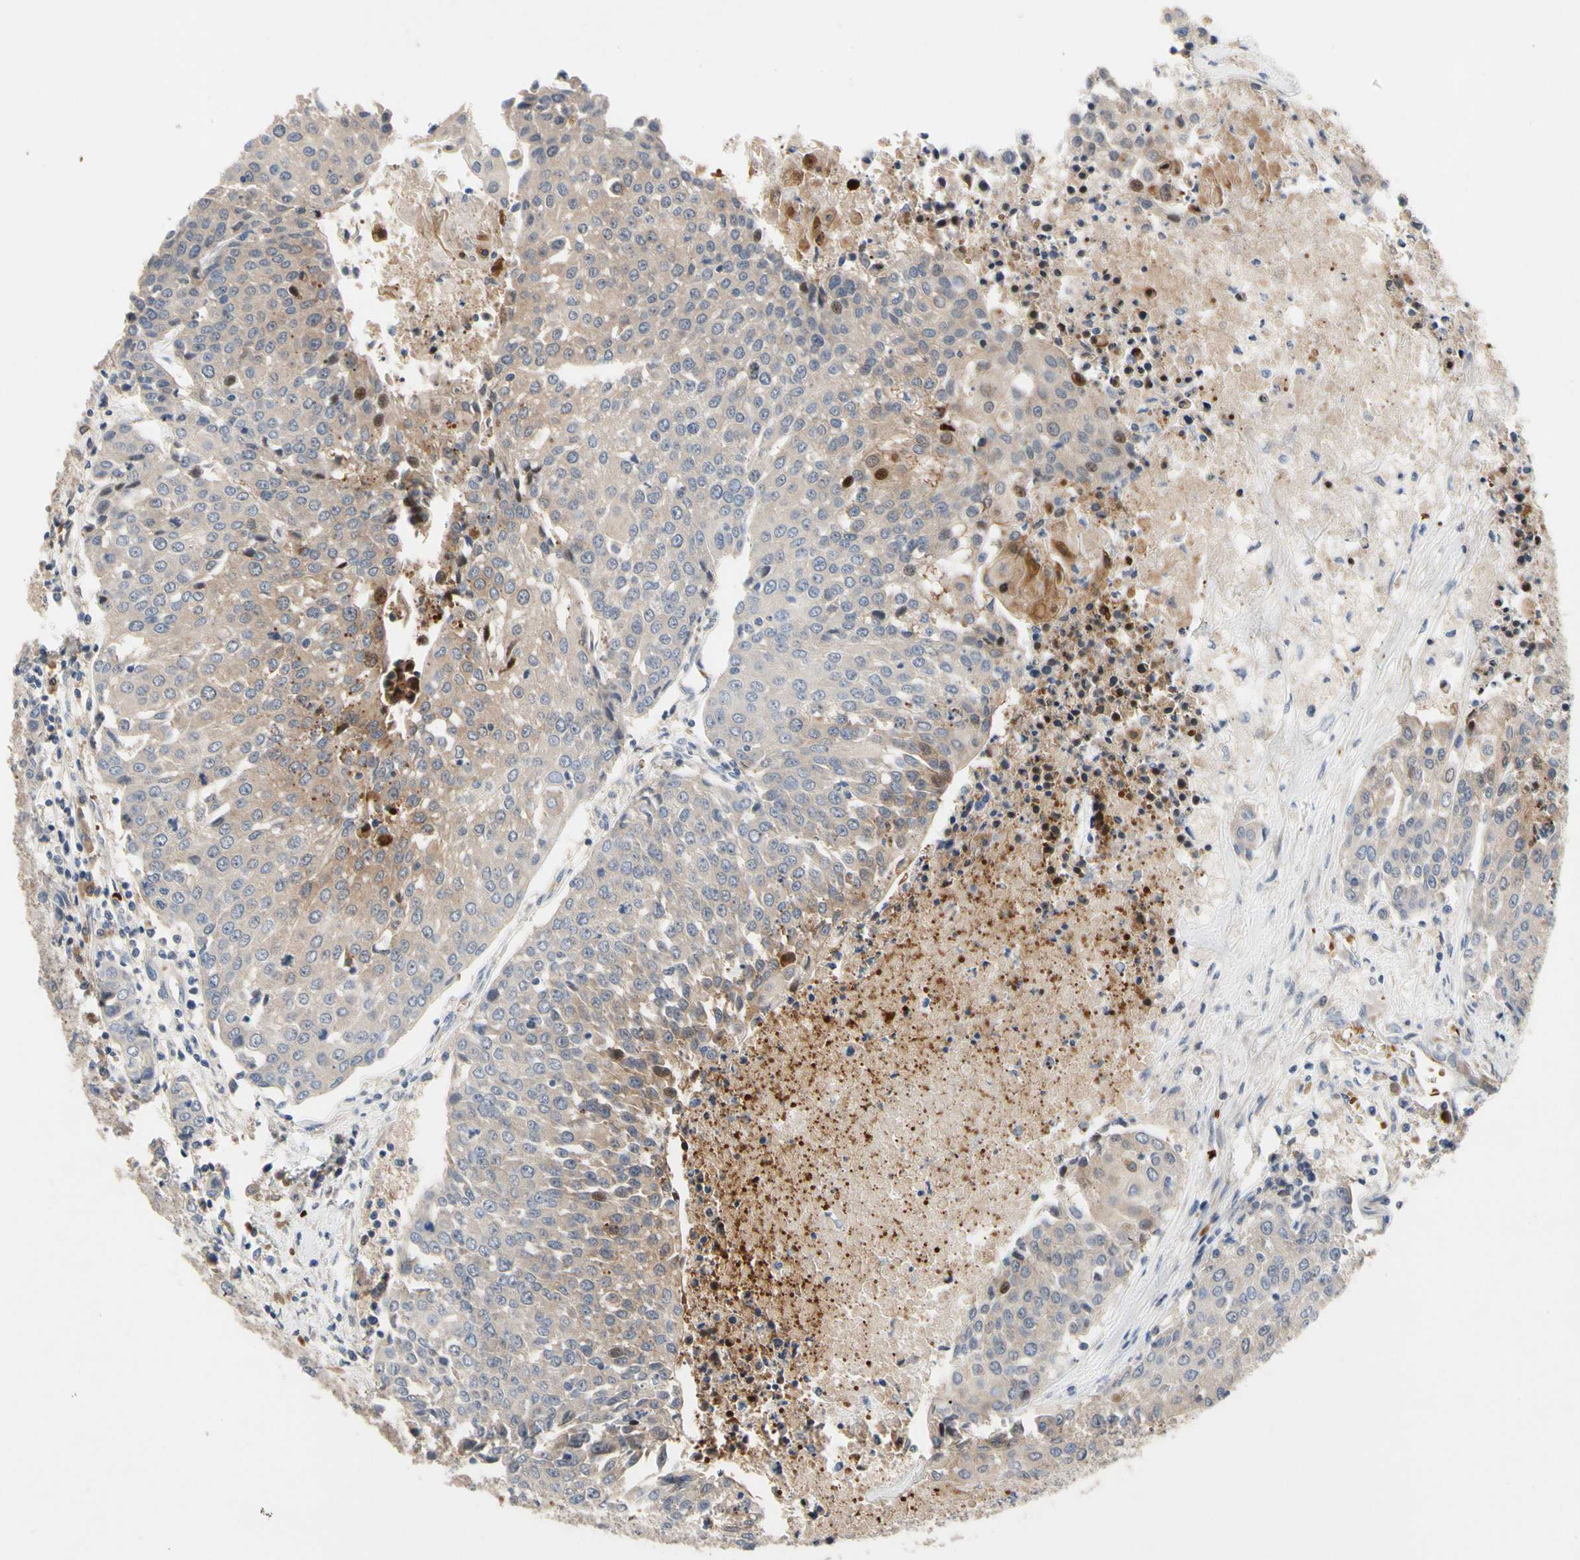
{"staining": {"intensity": "weak", "quantity": "25%-75%", "location": "cytoplasmic/membranous"}, "tissue": "urothelial cancer", "cell_type": "Tumor cells", "image_type": "cancer", "snomed": [{"axis": "morphology", "description": "Urothelial carcinoma, High grade"}, {"axis": "topography", "description": "Urinary bladder"}], "caption": "A histopathology image showing weak cytoplasmic/membranous expression in about 25%-75% of tumor cells in urothelial carcinoma (high-grade), as visualized by brown immunohistochemical staining.", "gene": "HMGCR", "patient": {"sex": "female", "age": 85}}